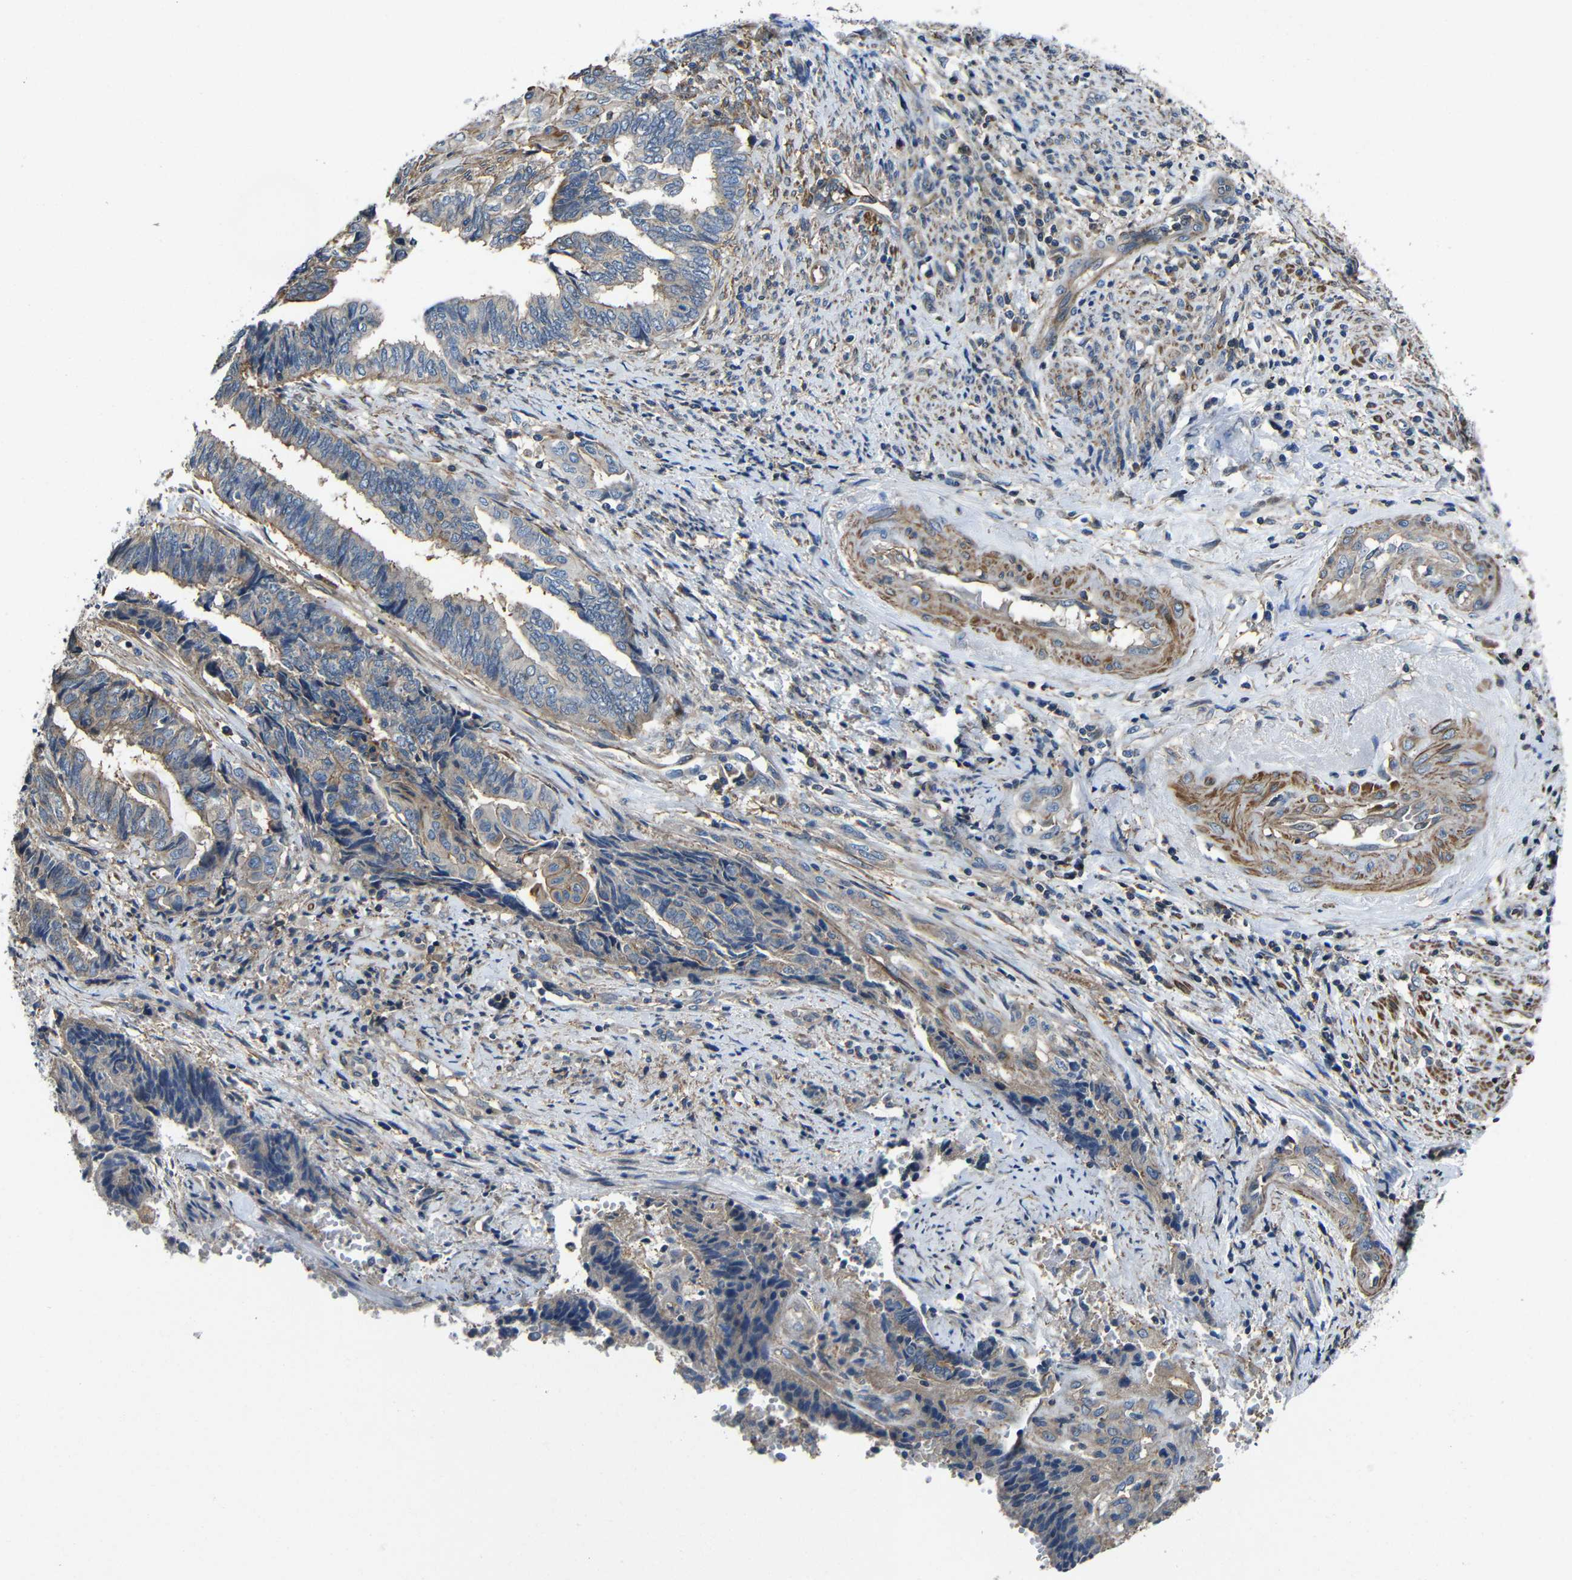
{"staining": {"intensity": "moderate", "quantity": "25%-75%", "location": "cytoplasmic/membranous"}, "tissue": "endometrial cancer", "cell_type": "Tumor cells", "image_type": "cancer", "snomed": [{"axis": "morphology", "description": "Adenocarcinoma, NOS"}, {"axis": "topography", "description": "Uterus"}, {"axis": "topography", "description": "Endometrium"}], "caption": "Endometrial adenocarcinoma stained with a protein marker reveals moderate staining in tumor cells.", "gene": "GDI1", "patient": {"sex": "female", "age": 70}}